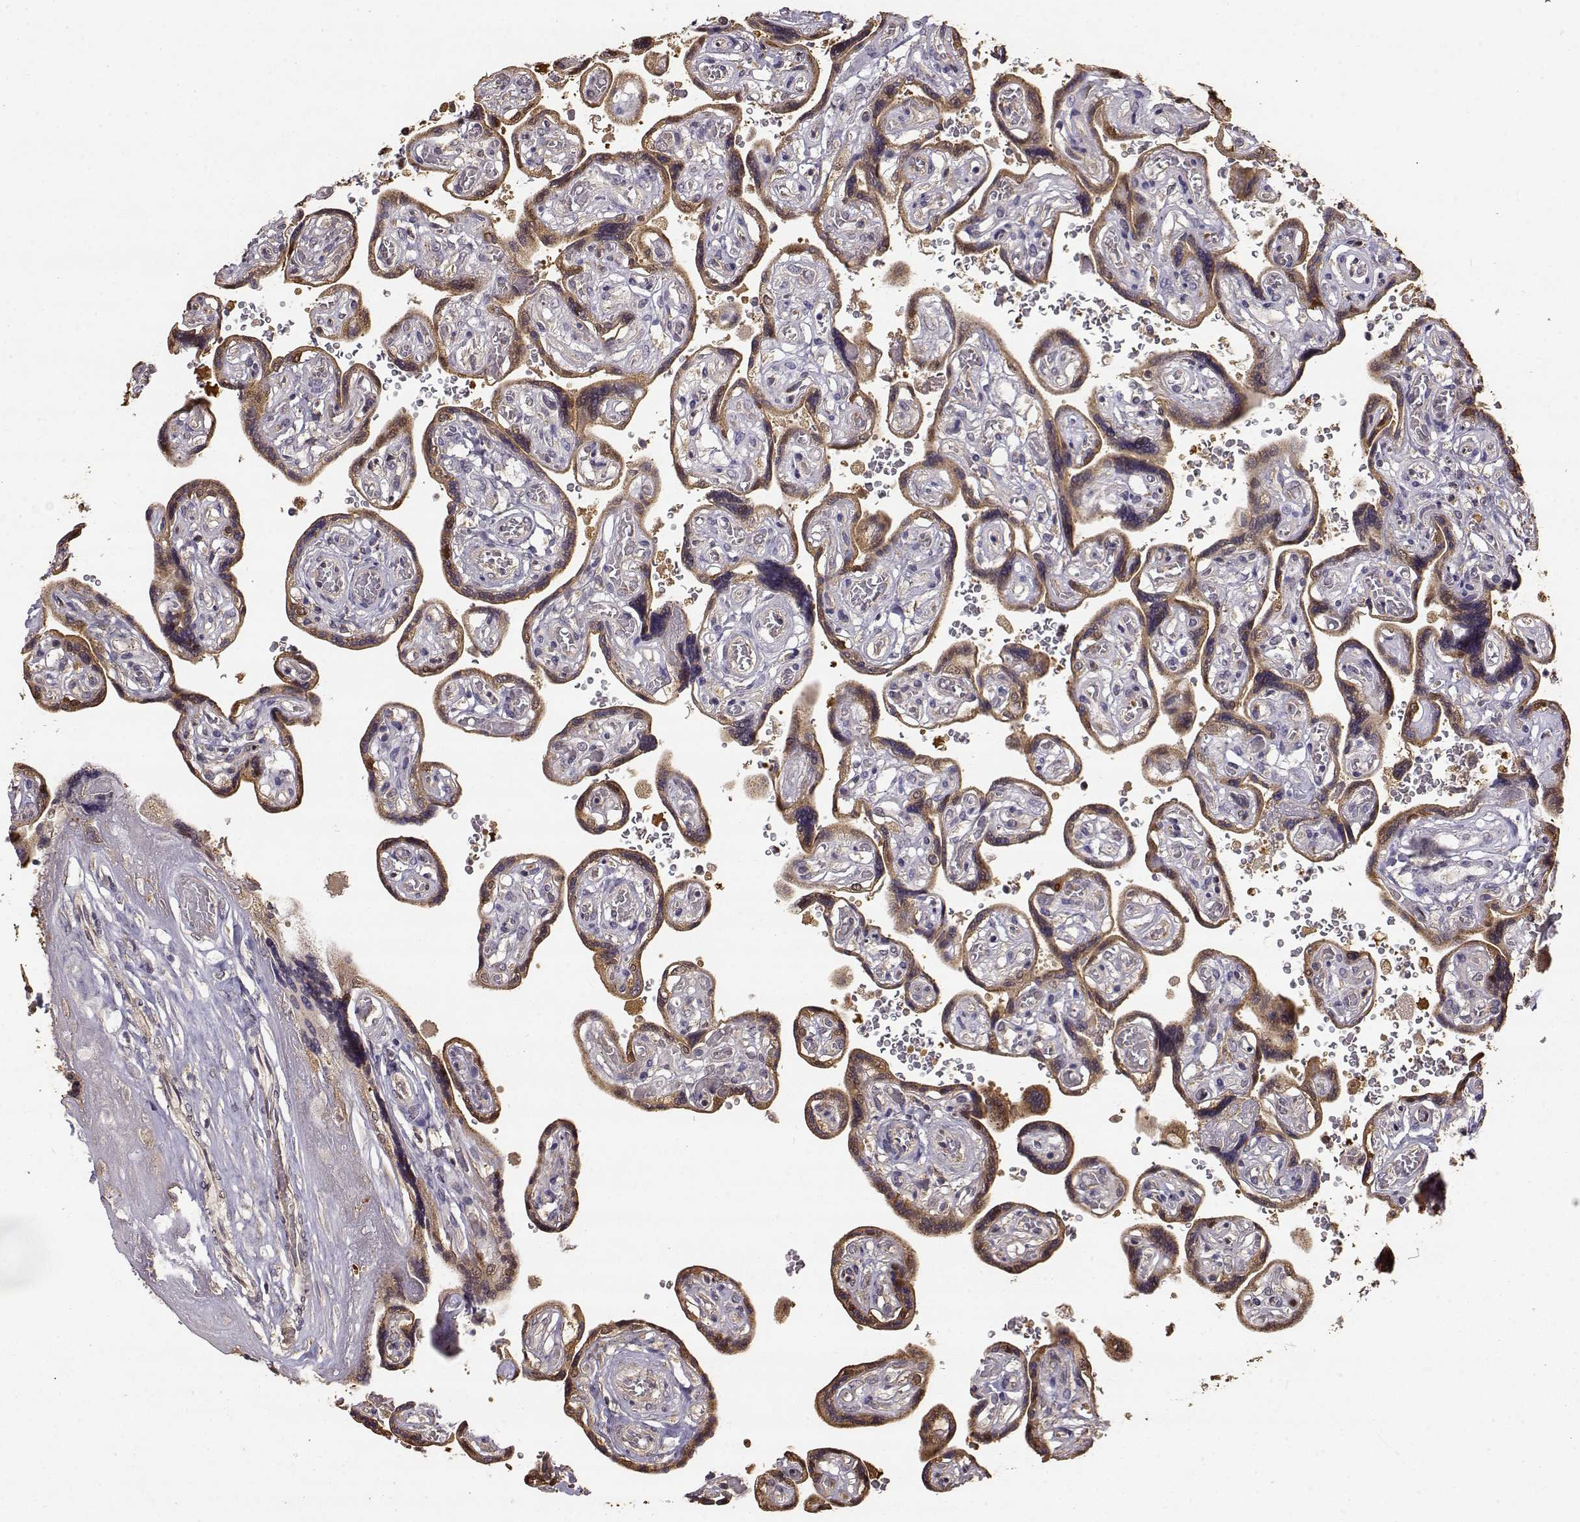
{"staining": {"intensity": "weak", "quantity": "25%-75%", "location": "cytoplasmic/membranous"}, "tissue": "placenta", "cell_type": "Decidual cells", "image_type": "normal", "snomed": [{"axis": "morphology", "description": "Normal tissue, NOS"}, {"axis": "topography", "description": "Placenta"}], "caption": "A brown stain labels weak cytoplasmic/membranous expression of a protein in decidual cells of unremarkable human placenta.", "gene": "CRIM1", "patient": {"sex": "female", "age": 32}}